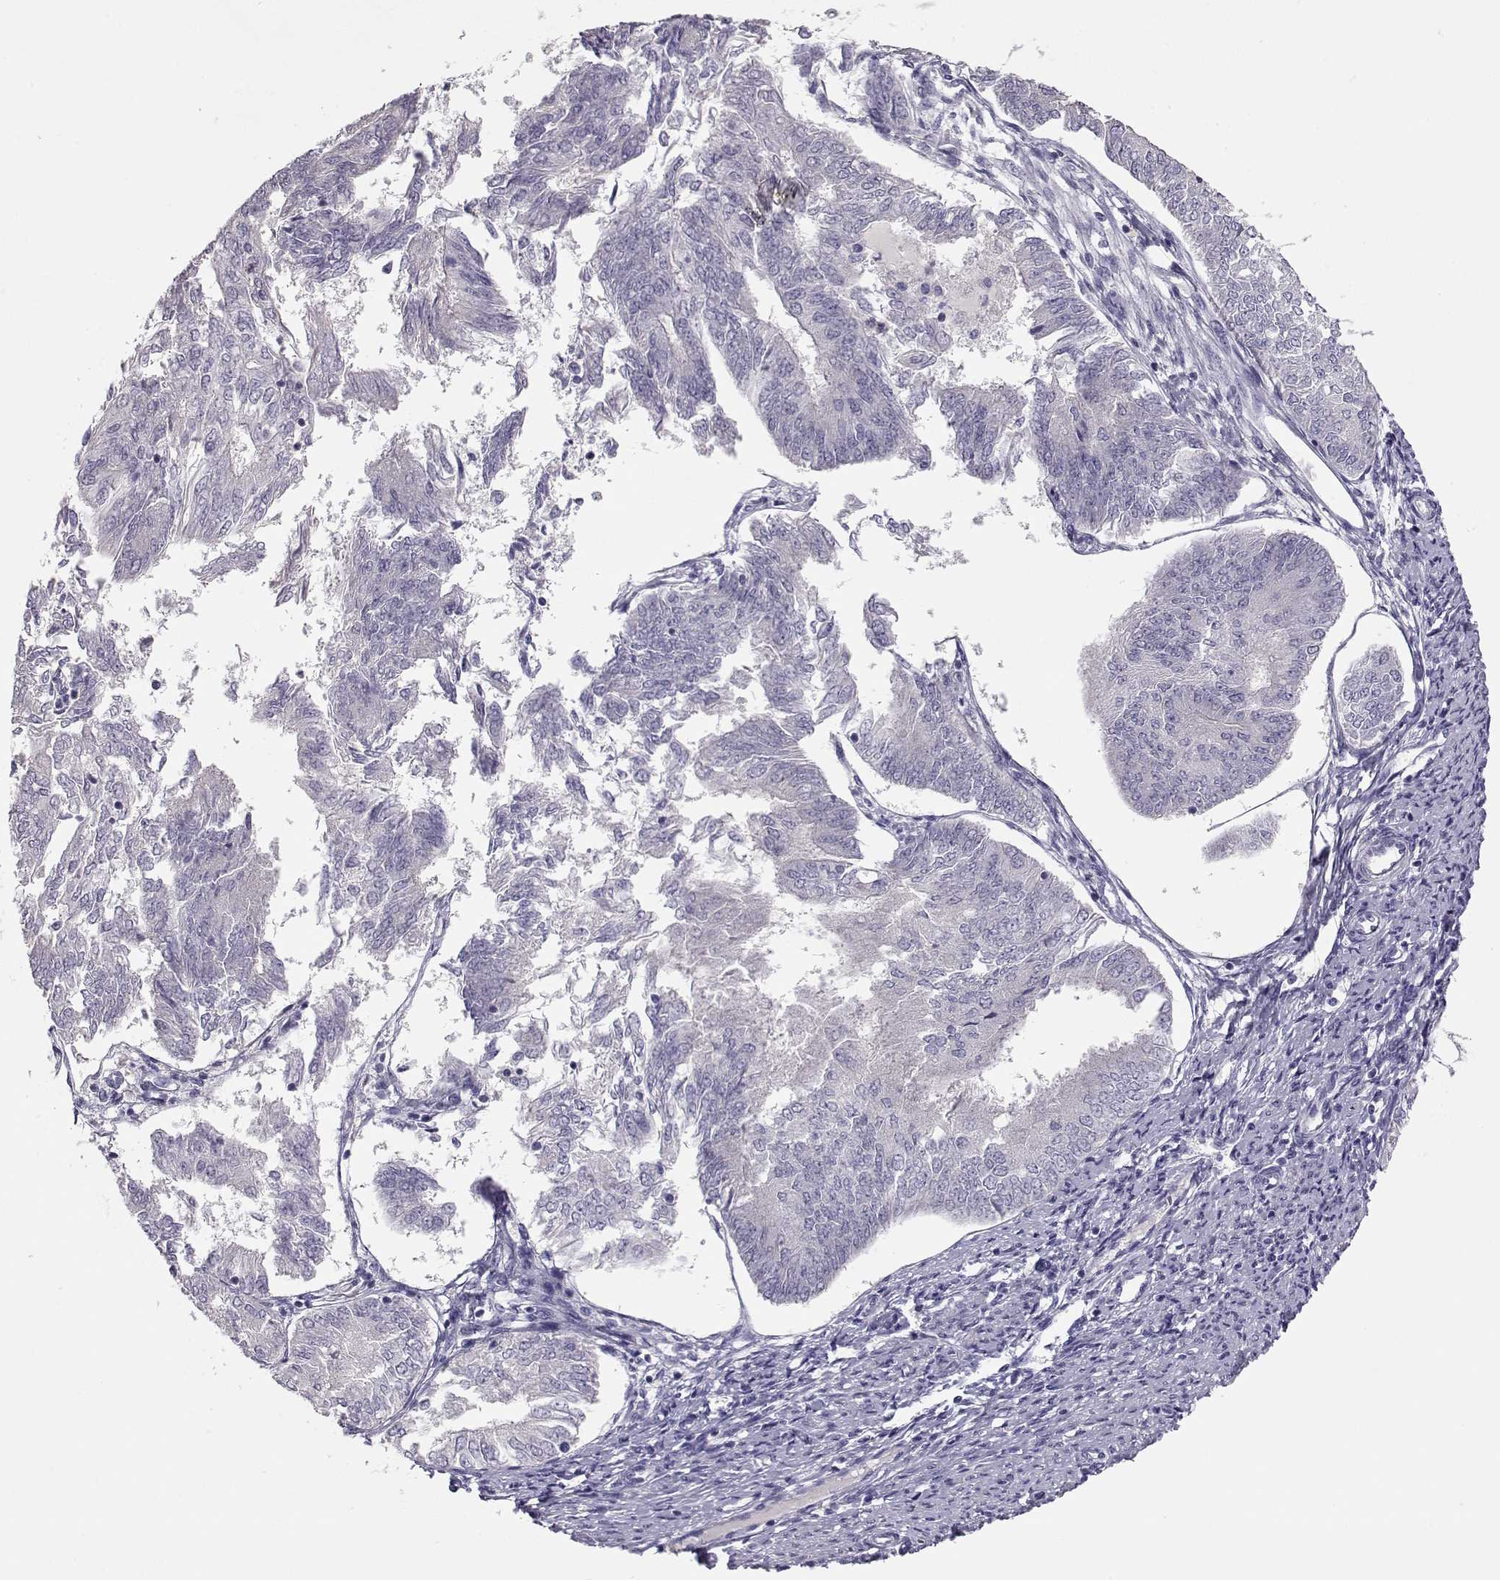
{"staining": {"intensity": "negative", "quantity": "none", "location": "none"}, "tissue": "endometrial cancer", "cell_type": "Tumor cells", "image_type": "cancer", "snomed": [{"axis": "morphology", "description": "Adenocarcinoma, NOS"}, {"axis": "topography", "description": "Endometrium"}], "caption": "A high-resolution histopathology image shows IHC staining of endometrial cancer (adenocarcinoma), which displays no significant positivity in tumor cells.", "gene": "GRK1", "patient": {"sex": "female", "age": 58}}